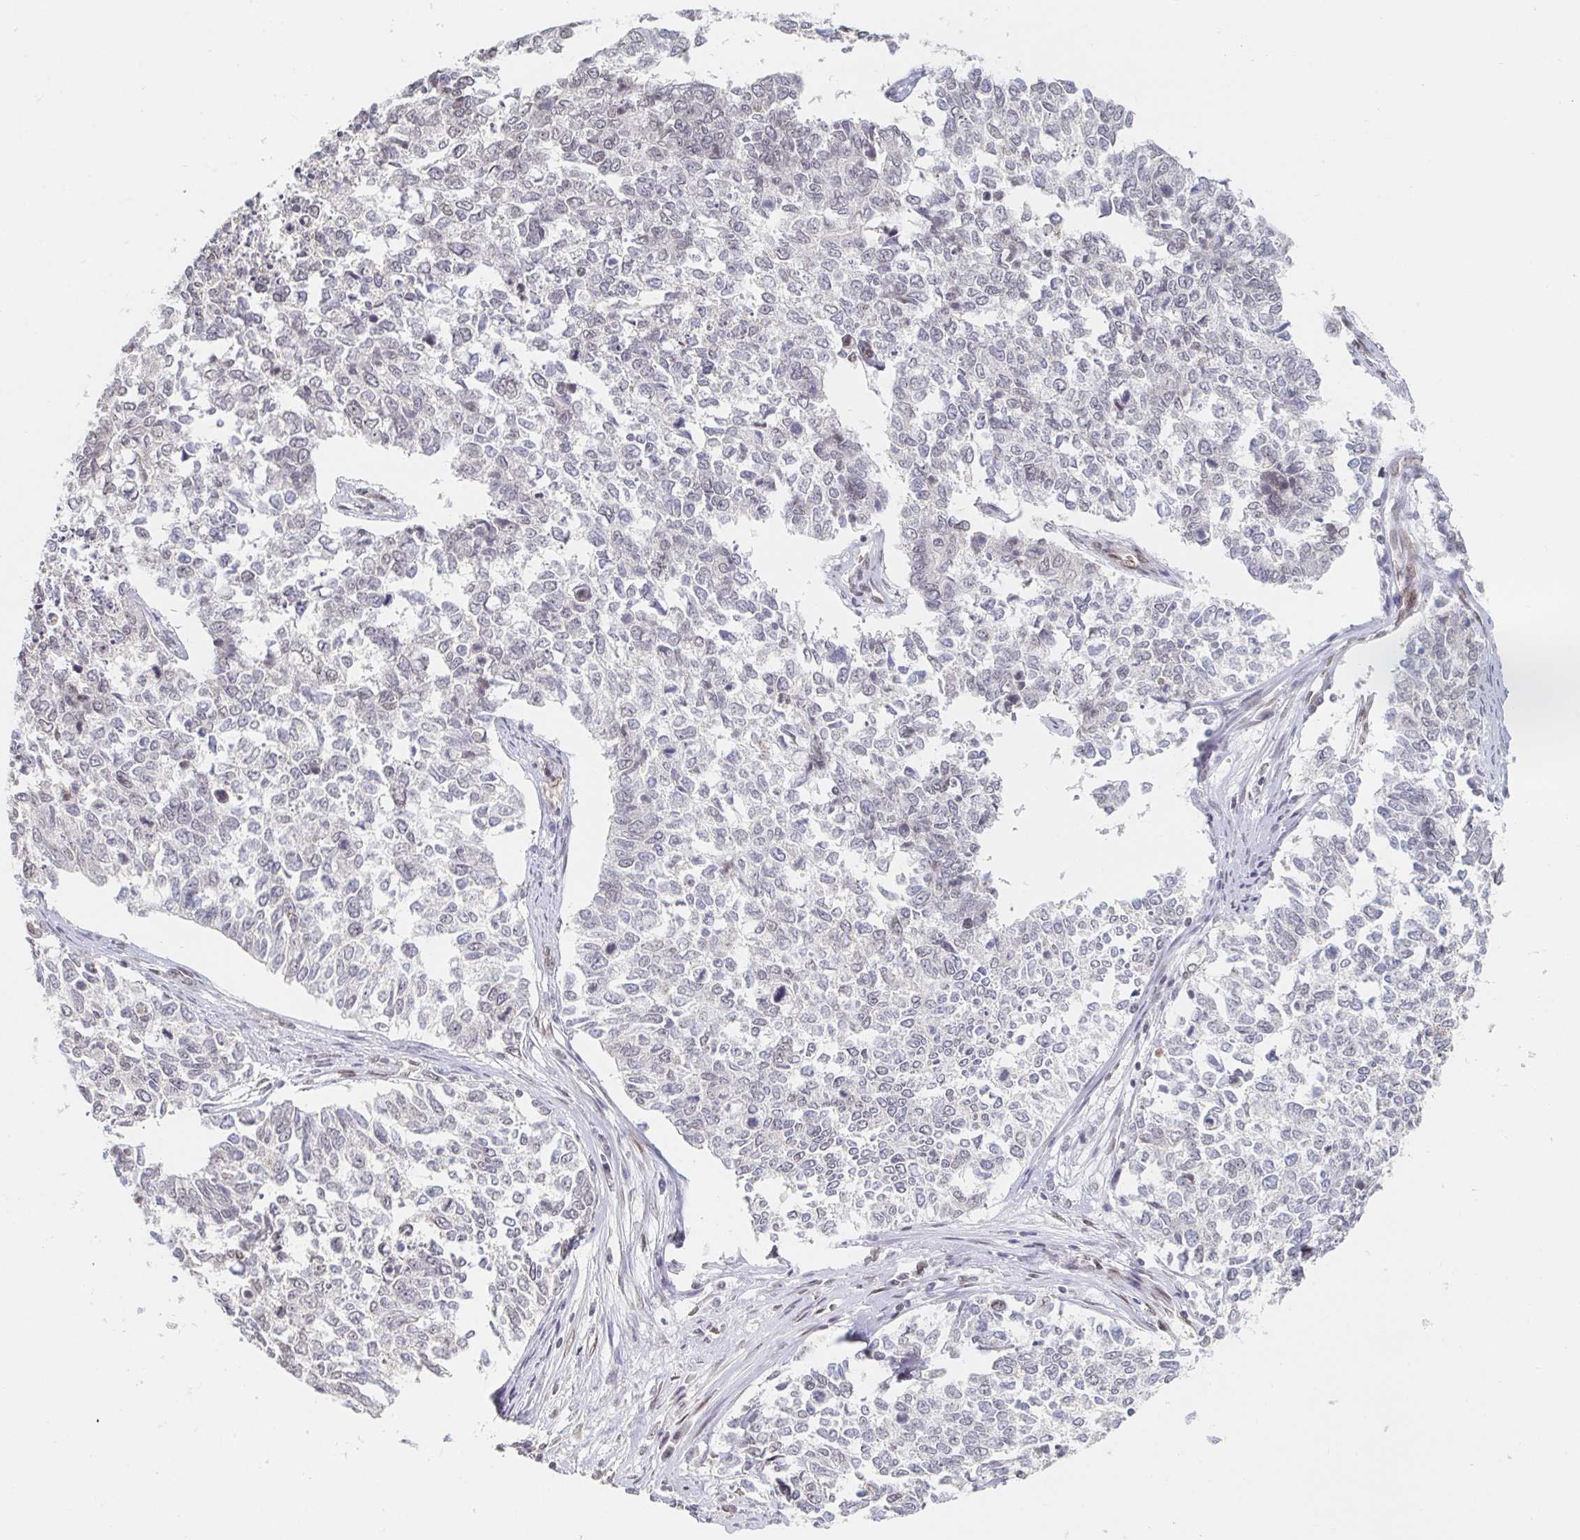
{"staining": {"intensity": "negative", "quantity": "none", "location": "none"}, "tissue": "cervical cancer", "cell_type": "Tumor cells", "image_type": "cancer", "snomed": [{"axis": "morphology", "description": "Adenocarcinoma, NOS"}, {"axis": "topography", "description": "Cervix"}], "caption": "High power microscopy micrograph of an immunohistochemistry micrograph of cervical cancer, revealing no significant expression in tumor cells. The staining was performed using DAB to visualize the protein expression in brown, while the nuclei were stained in blue with hematoxylin (Magnification: 20x).", "gene": "CHD2", "patient": {"sex": "female", "age": 63}}